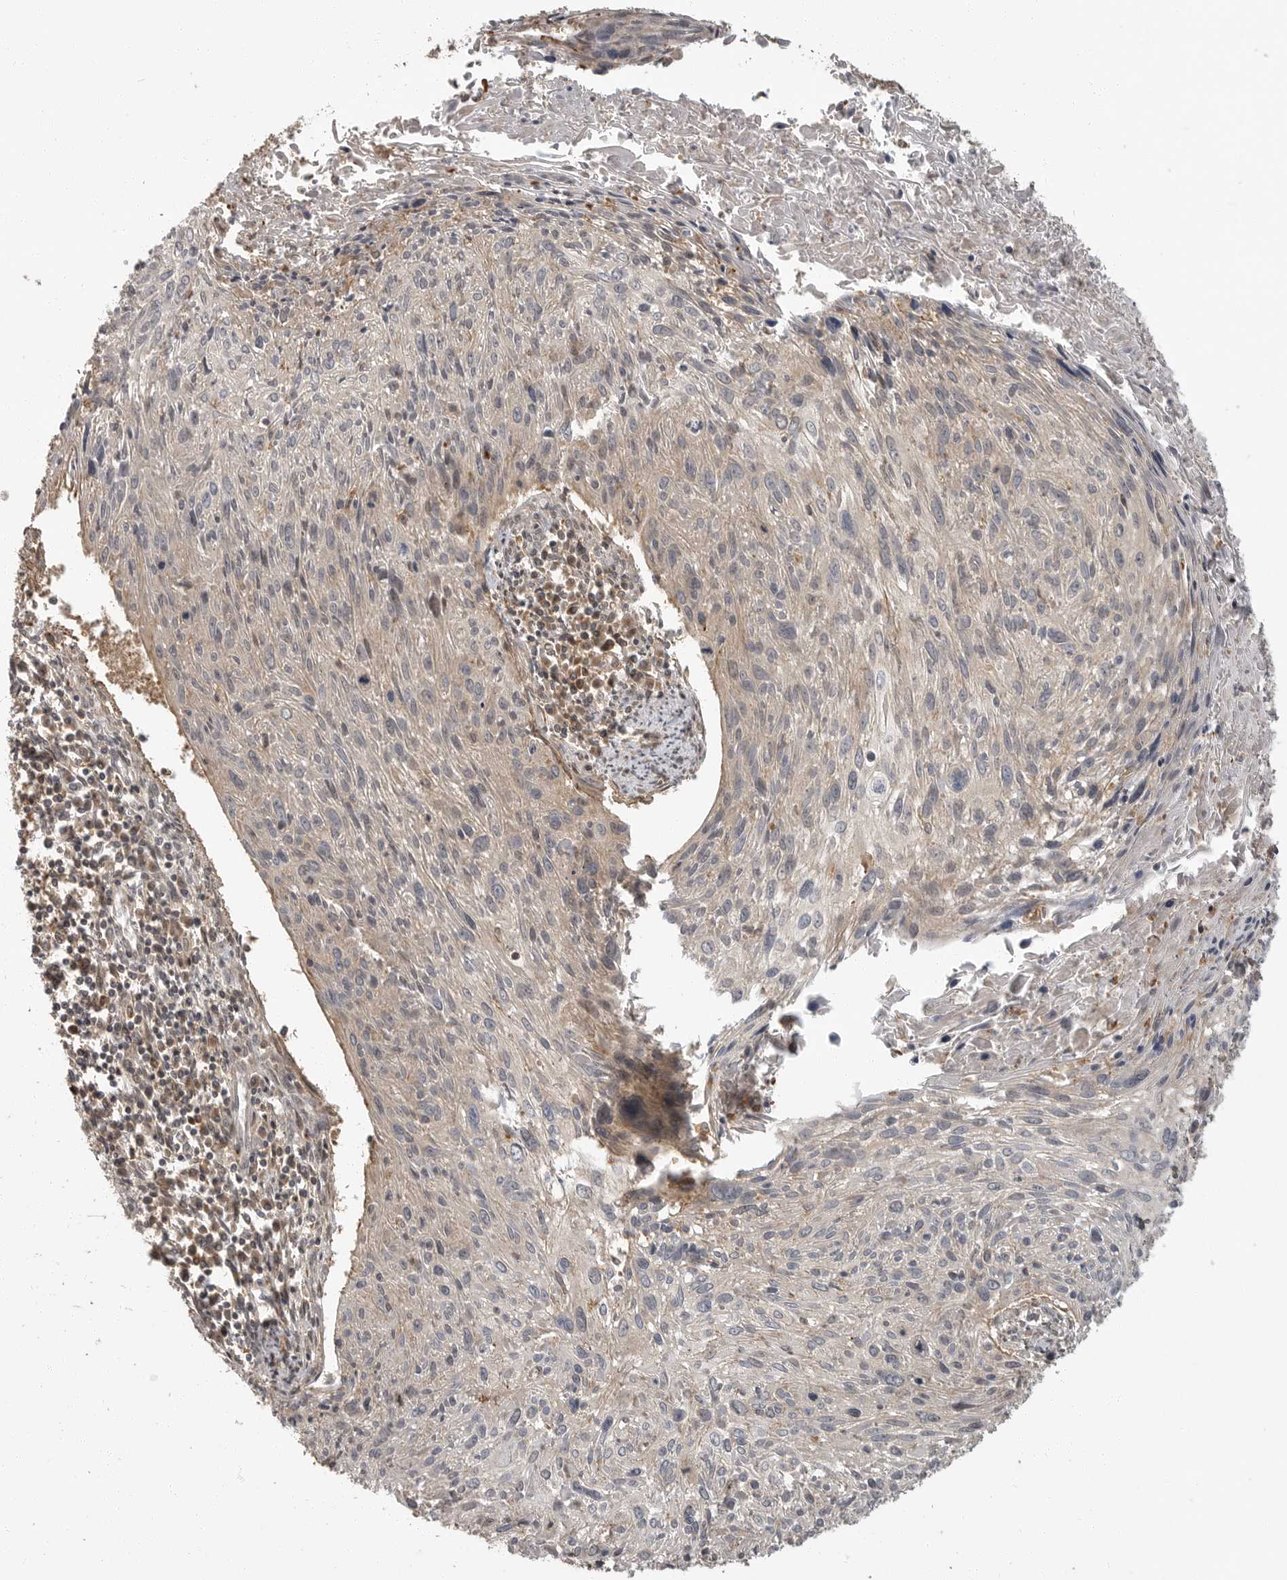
{"staining": {"intensity": "negative", "quantity": "none", "location": "none"}, "tissue": "cervical cancer", "cell_type": "Tumor cells", "image_type": "cancer", "snomed": [{"axis": "morphology", "description": "Squamous cell carcinoma, NOS"}, {"axis": "topography", "description": "Cervix"}], "caption": "This is an immunohistochemistry photomicrograph of human cervical squamous cell carcinoma. There is no expression in tumor cells.", "gene": "ERN1", "patient": {"sex": "female", "age": 51}}